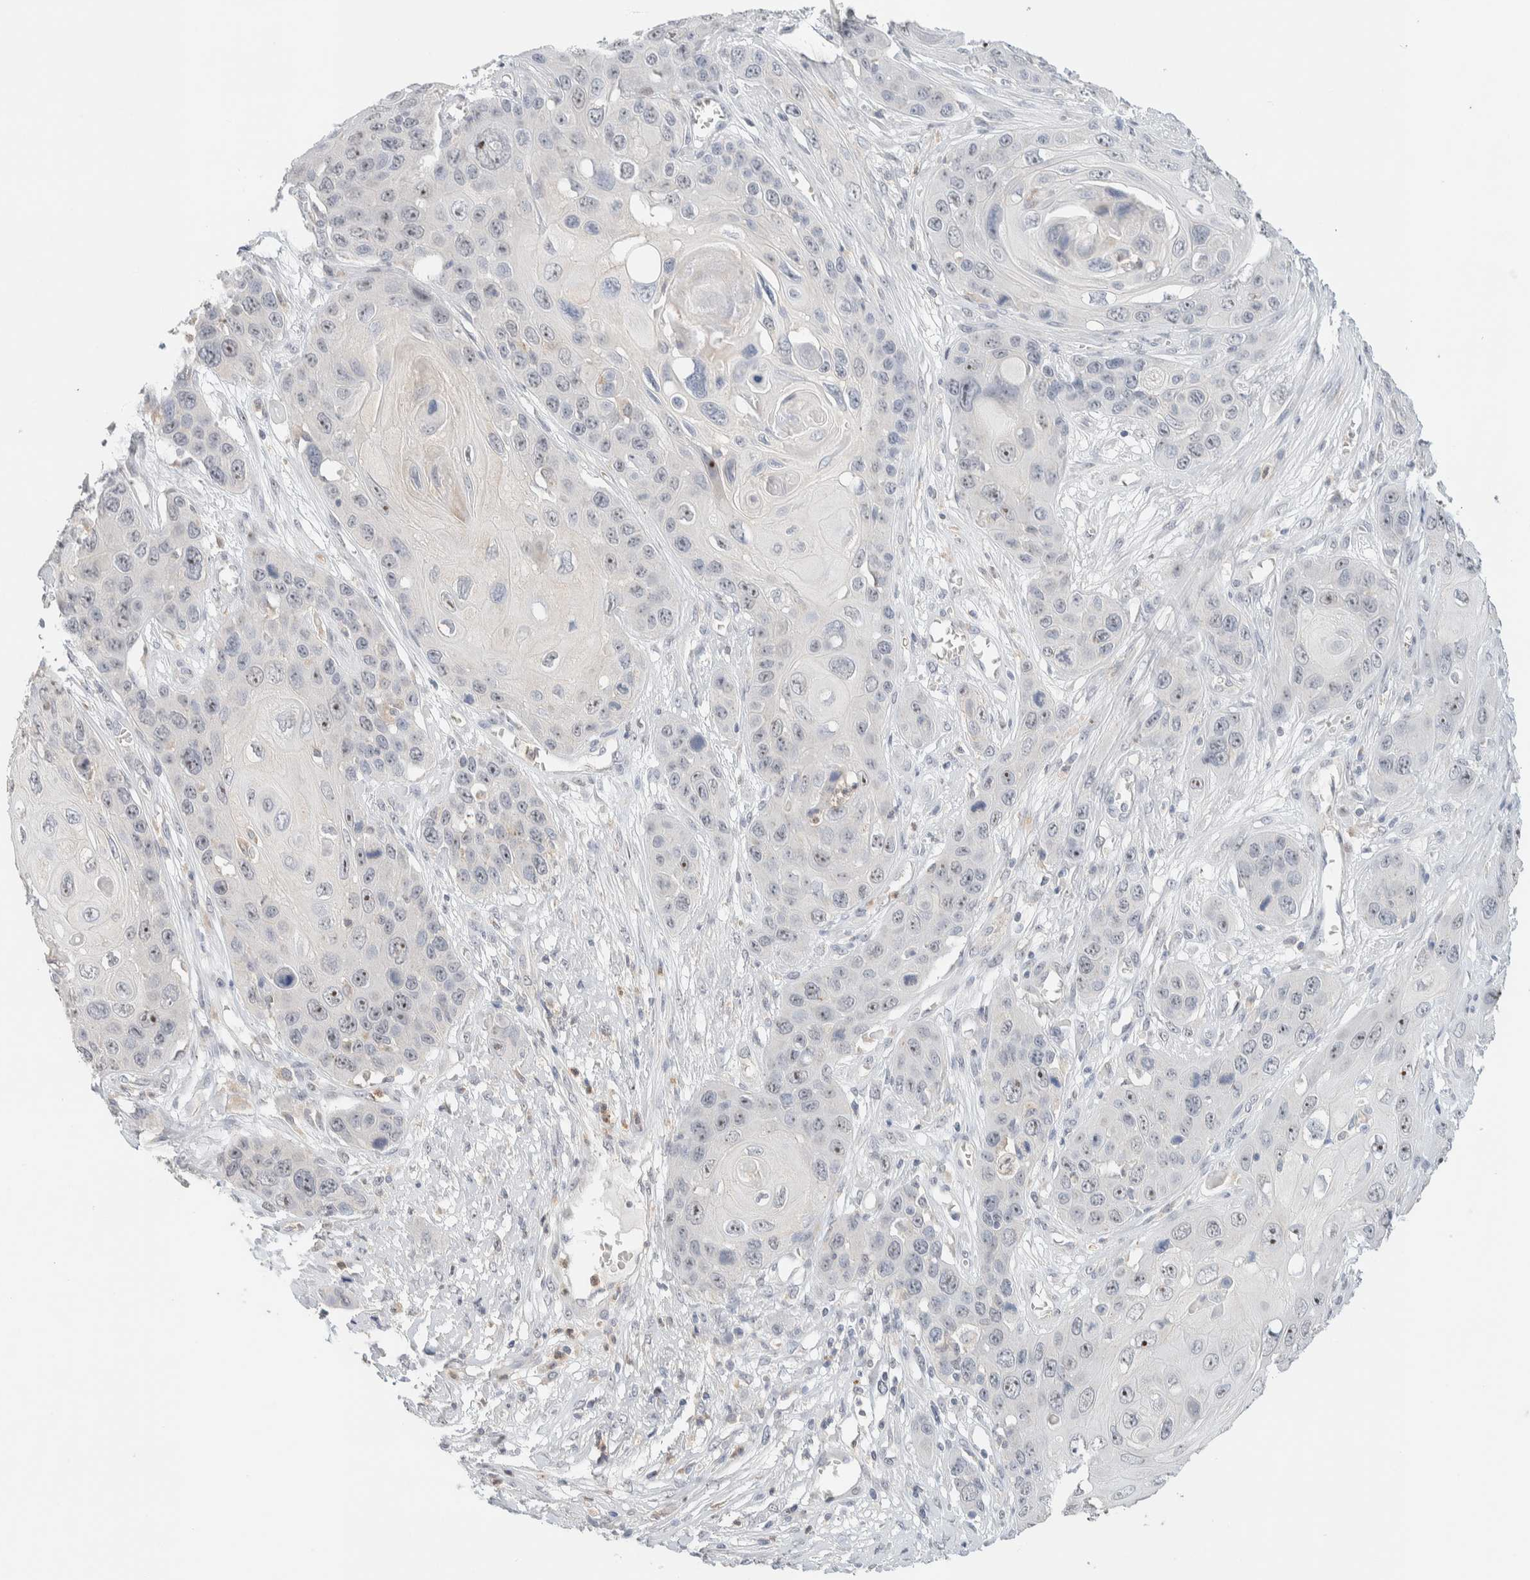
{"staining": {"intensity": "negative", "quantity": "none", "location": "none"}, "tissue": "skin cancer", "cell_type": "Tumor cells", "image_type": "cancer", "snomed": [{"axis": "morphology", "description": "Squamous cell carcinoma, NOS"}, {"axis": "topography", "description": "Skin"}], "caption": "Tumor cells show no significant protein expression in squamous cell carcinoma (skin). (Immunohistochemistry (ihc), brightfield microscopy, high magnification).", "gene": "HDHD3", "patient": {"sex": "male", "age": 55}}